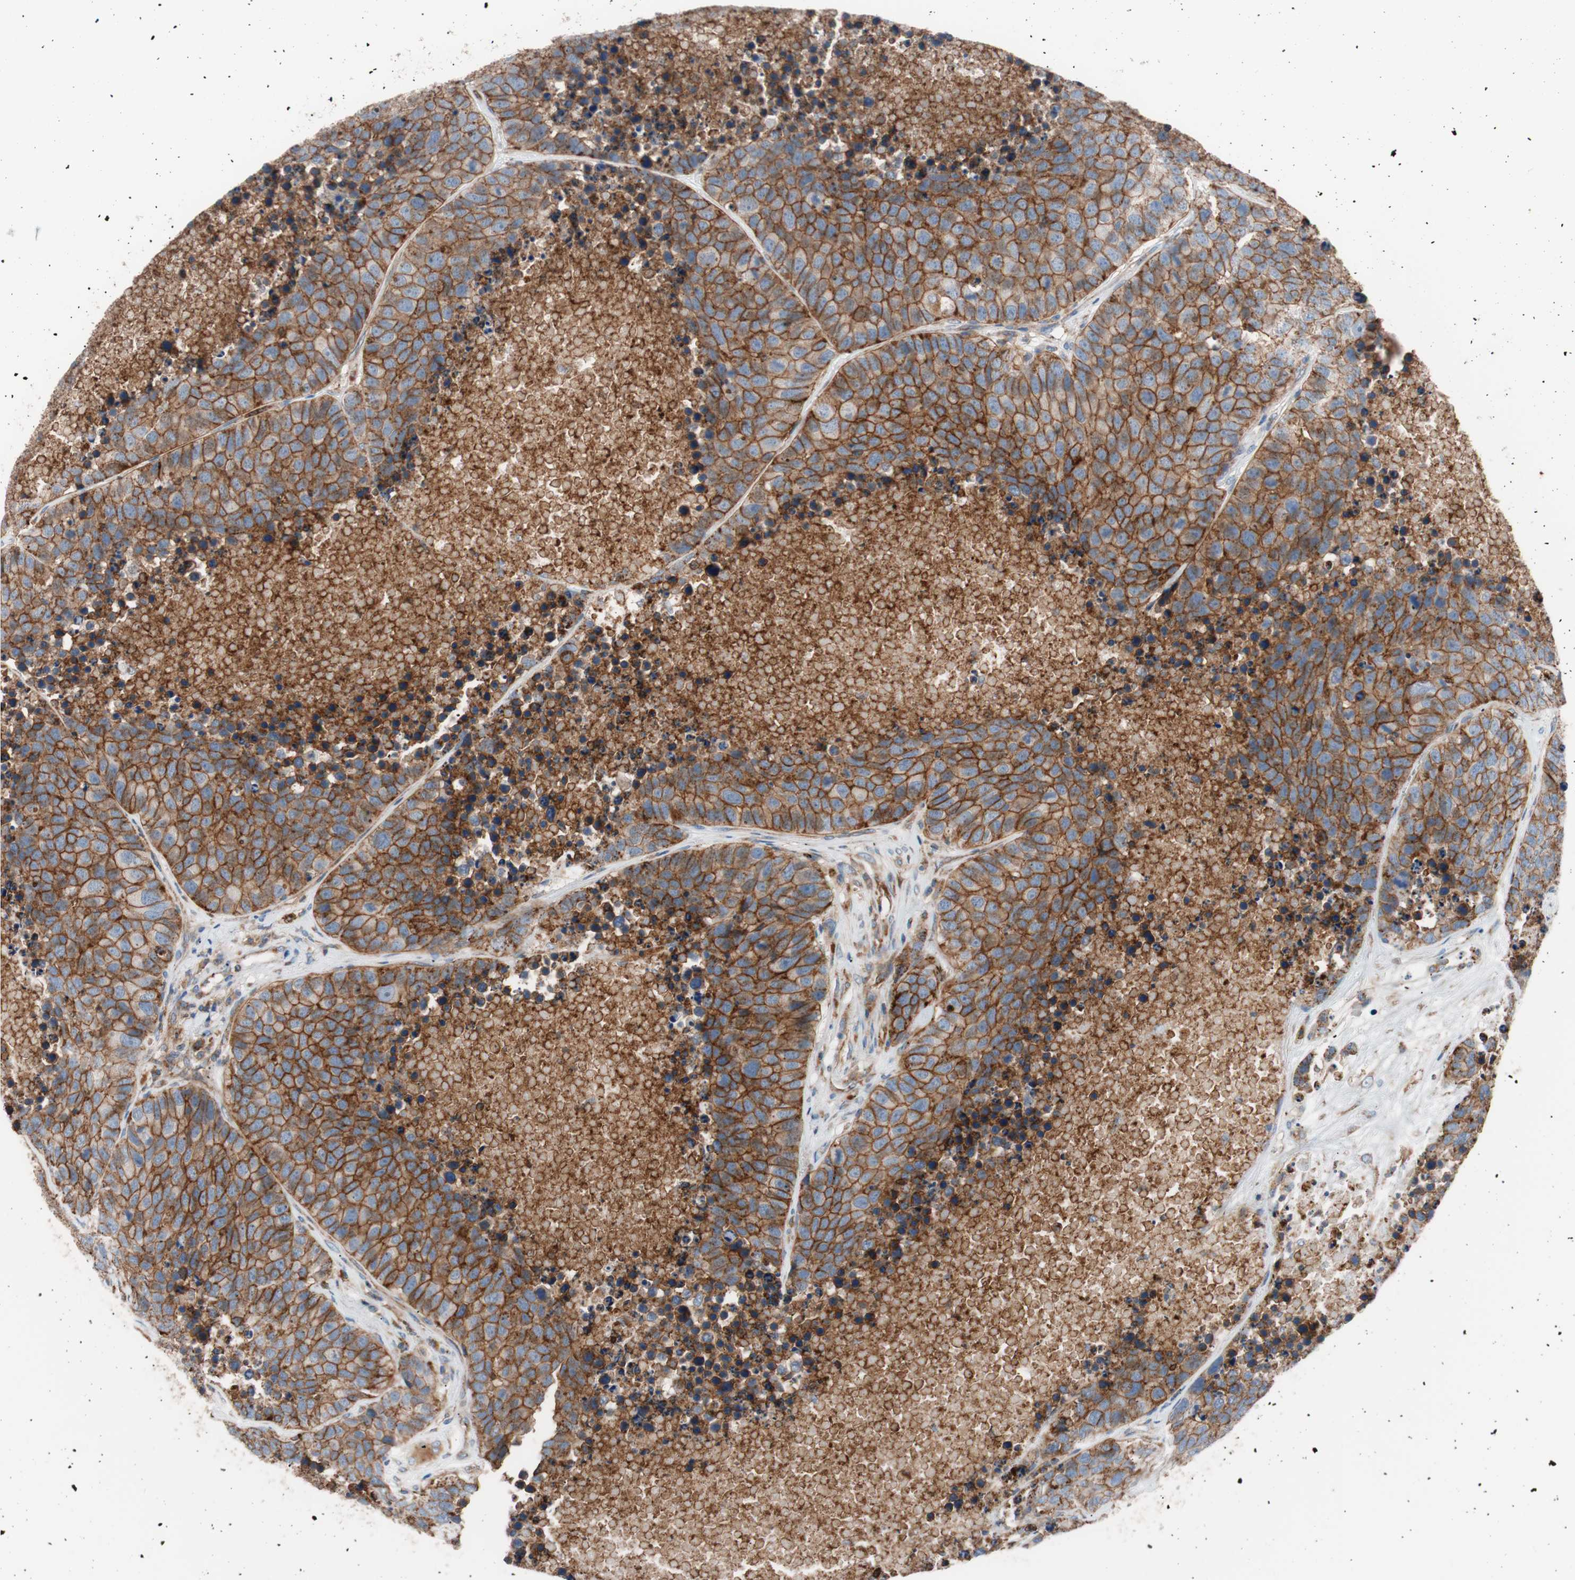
{"staining": {"intensity": "strong", "quantity": ">75%", "location": "cytoplasmic/membranous"}, "tissue": "carcinoid", "cell_type": "Tumor cells", "image_type": "cancer", "snomed": [{"axis": "morphology", "description": "Carcinoid, malignant, NOS"}, {"axis": "topography", "description": "Lung"}], "caption": "There is high levels of strong cytoplasmic/membranous positivity in tumor cells of carcinoid, as demonstrated by immunohistochemical staining (brown color).", "gene": "FLOT2", "patient": {"sex": "male", "age": 60}}